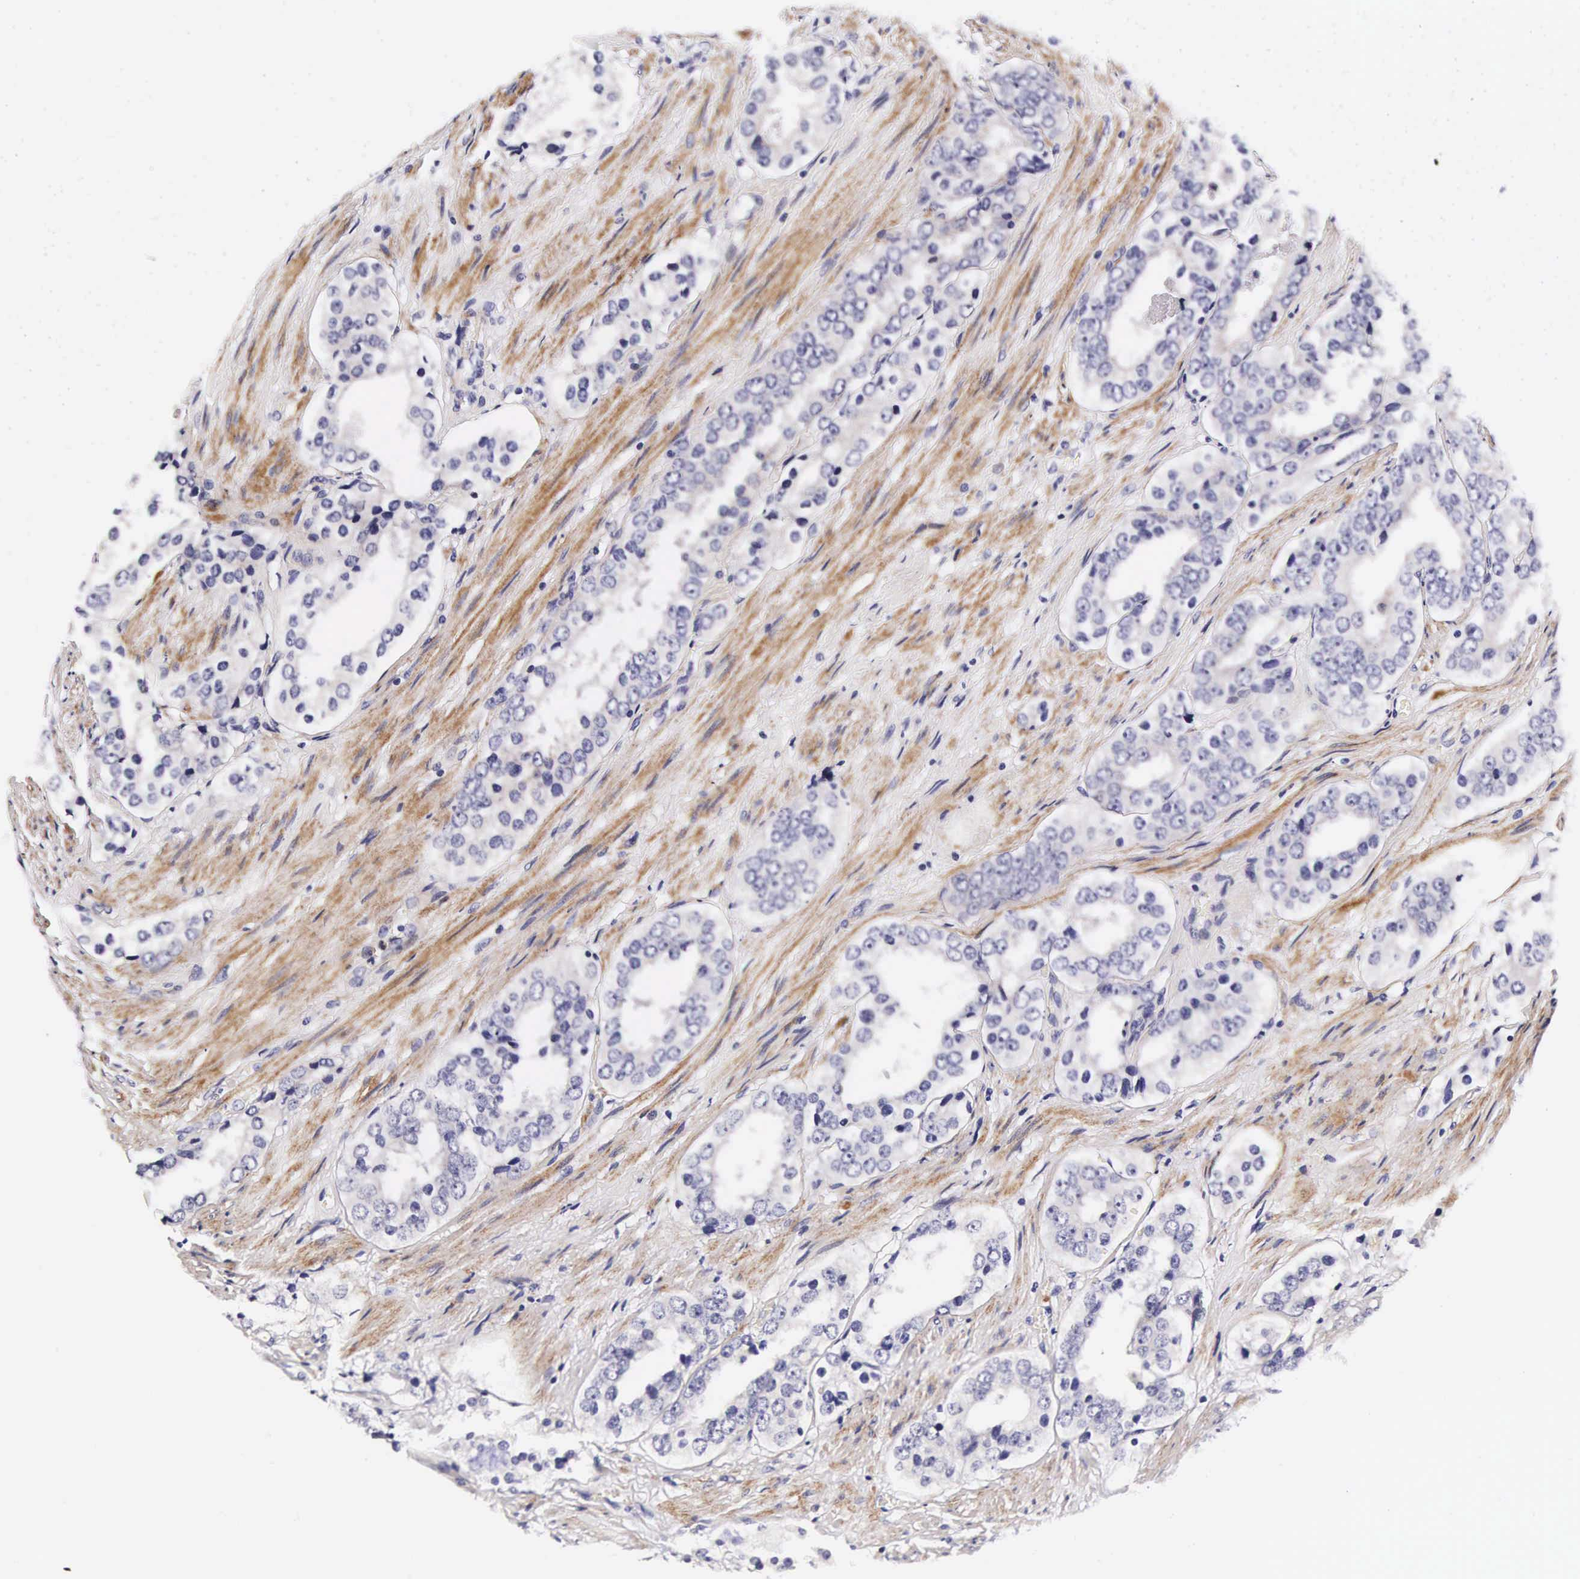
{"staining": {"intensity": "negative", "quantity": "none", "location": "none"}, "tissue": "prostate cancer", "cell_type": "Tumor cells", "image_type": "cancer", "snomed": [{"axis": "morphology", "description": "Adenocarcinoma, Medium grade"}, {"axis": "topography", "description": "Prostate"}], "caption": "This histopathology image is of medium-grade adenocarcinoma (prostate) stained with immunohistochemistry to label a protein in brown with the nuclei are counter-stained blue. There is no expression in tumor cells.", "gene": "UPRT", "patient": {"sex": "male", "age": 73}}